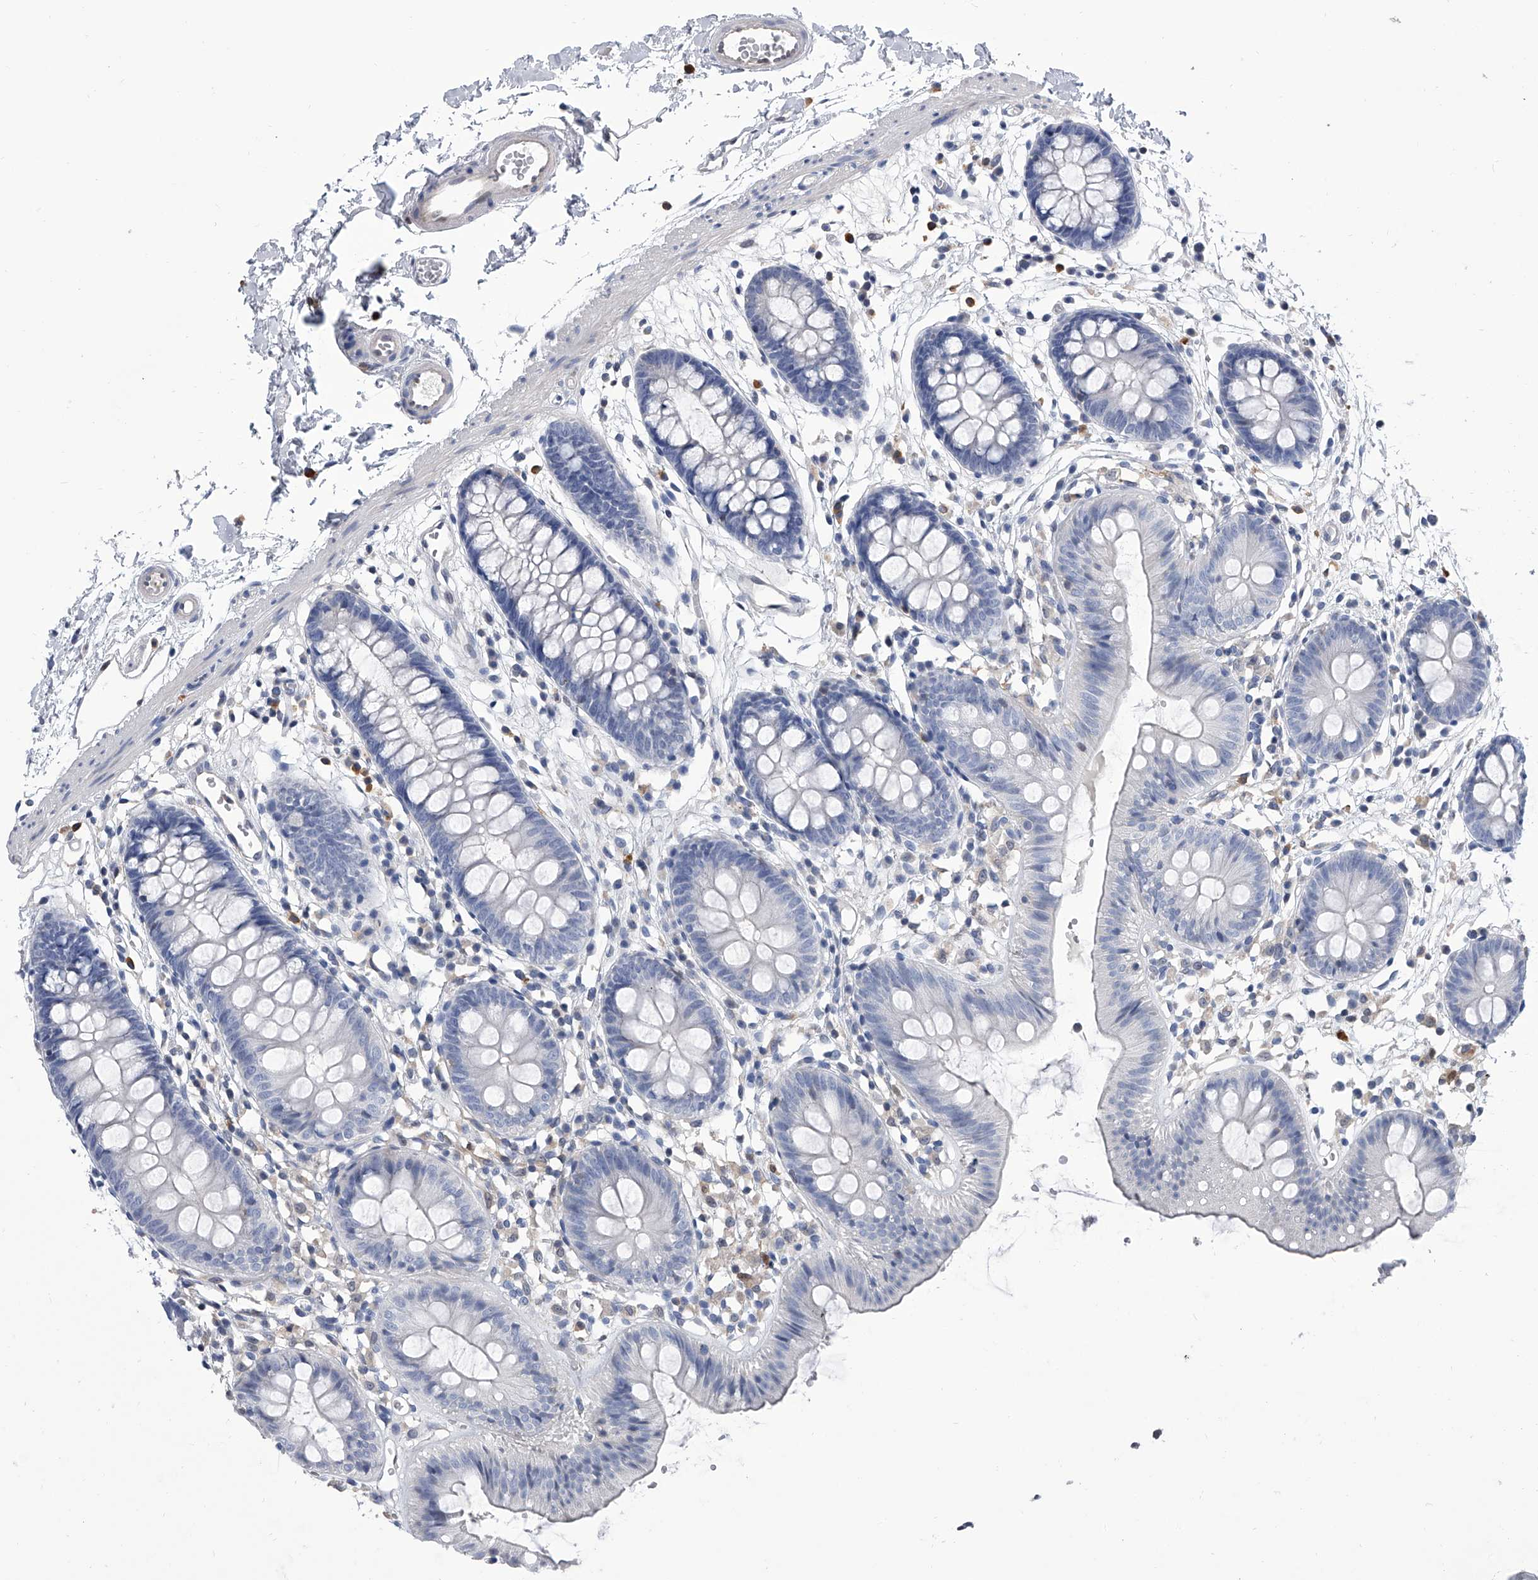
{"staining": {"intensity": "negative", "quantity": "none", "location": "none"}, "tissue": "colon", "cell_type": "Endothelial cells", "image_type": "normal", "snomed": [{"axis": "morphology", "description": "Normal tissue, NOS"}, {"axis": "topography", "description": "Colon"}], "caption": "A high-resolution micrograph shows immunohistochemistry (IHC) staining of normal colon, which shows no significant staining in endothelial cells.", "gene": "SERPINB9", "patient": {"sex": "male", "age": 56}}